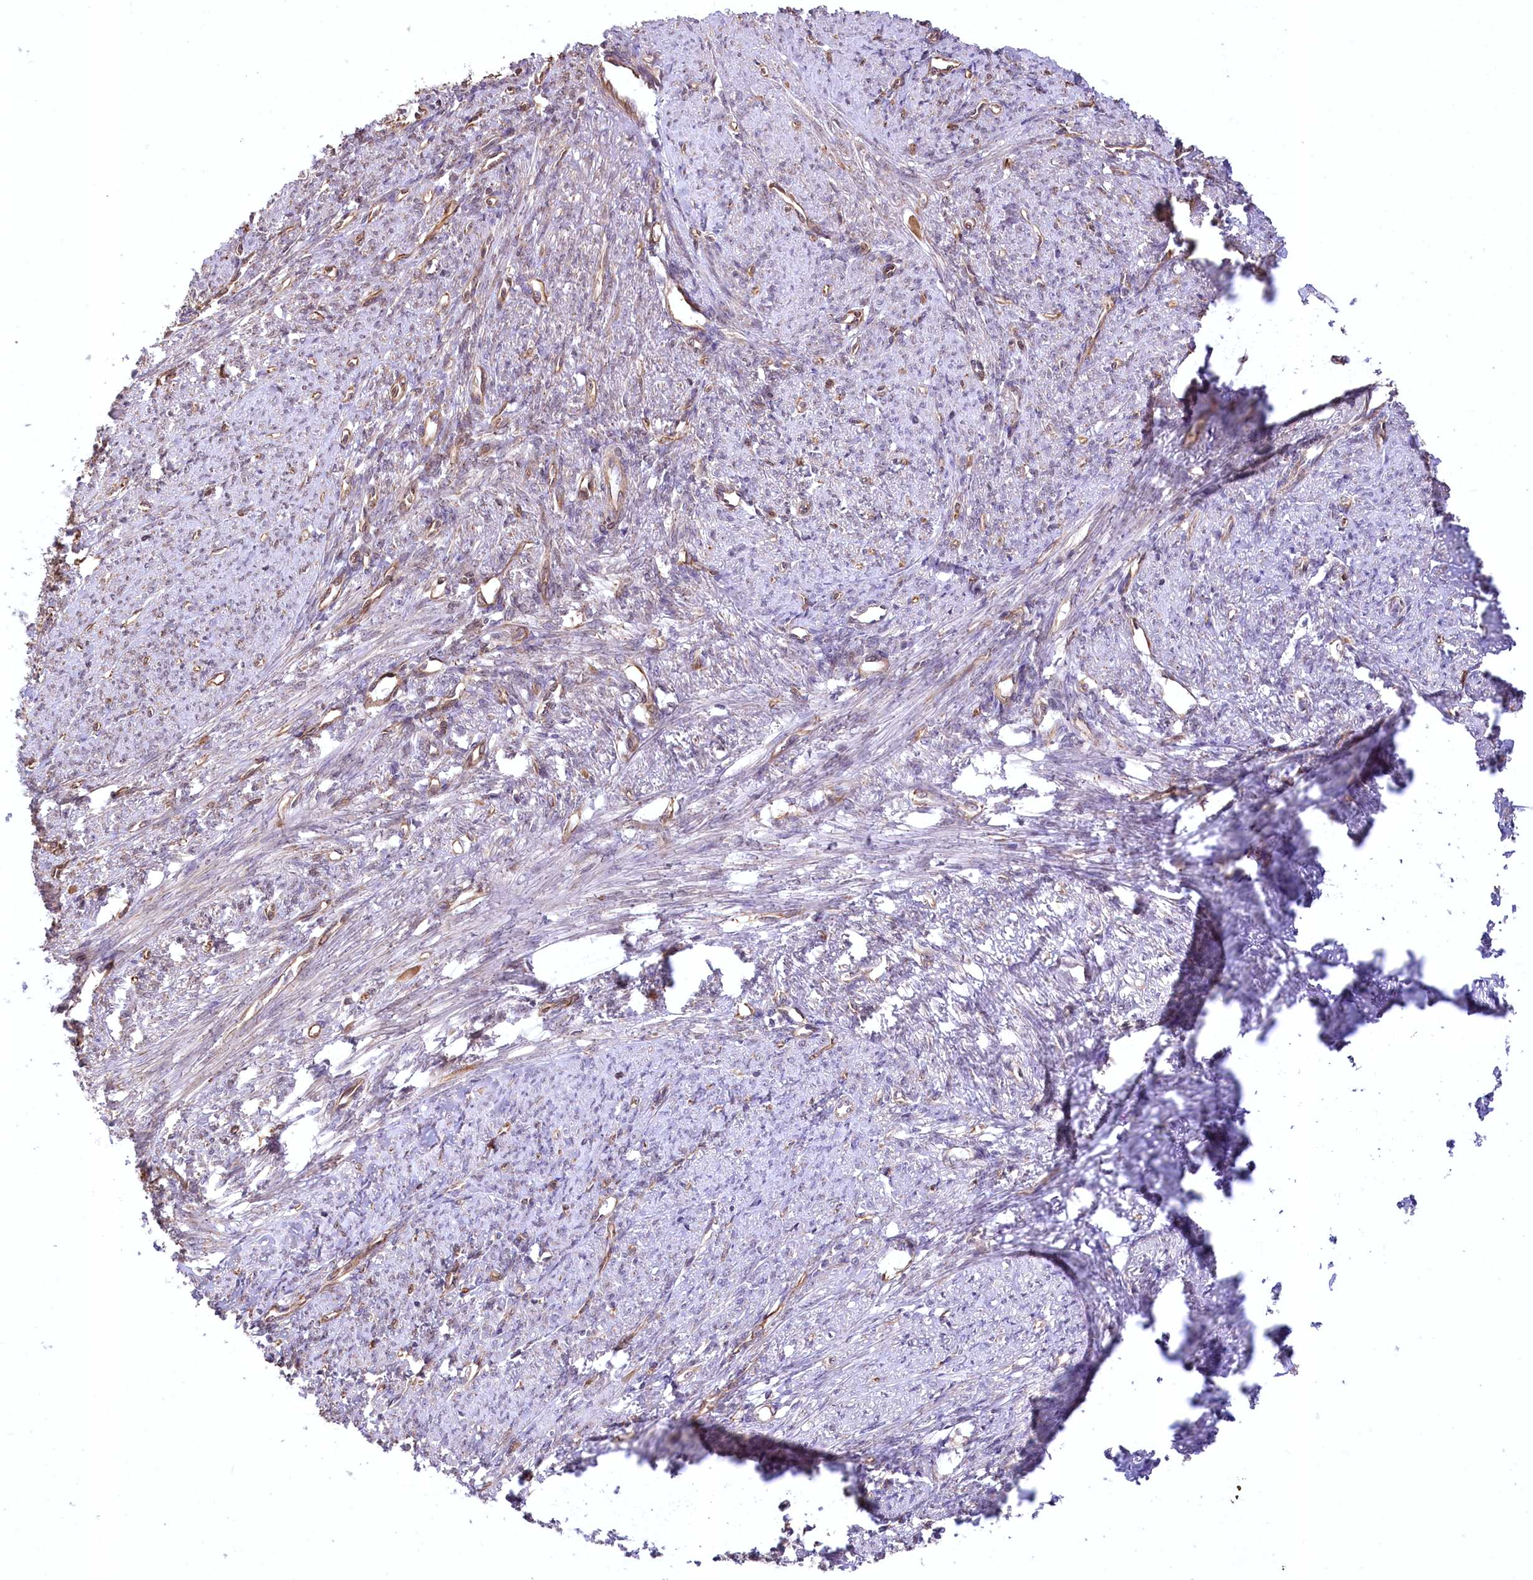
{"staining": {"intensity": "weak", "quantity": "25%-75%", "location": "cytoplasmic/membranous"}, "tissue": "smooth muscle", "cell_type": "Smooth muscle cells", "image_type": "normal", "snomed": [{"axis": "morphology", "description": "Normal tissue, NOS"}, {"axis": "topography", "description": "Smooth muscle"}, {"axis": "topography", "description": "Uterus"}], "caption": "Smooth muscle stained with DAB (3,3'-diaminobenzidine) IHC exhibits low levels of weak cytoplasmic/membranous expression in approximately 25%-75% of smooth muscle cells.", "gene": "SERGEF", "patient": {"sex": "female", "age": 59}}